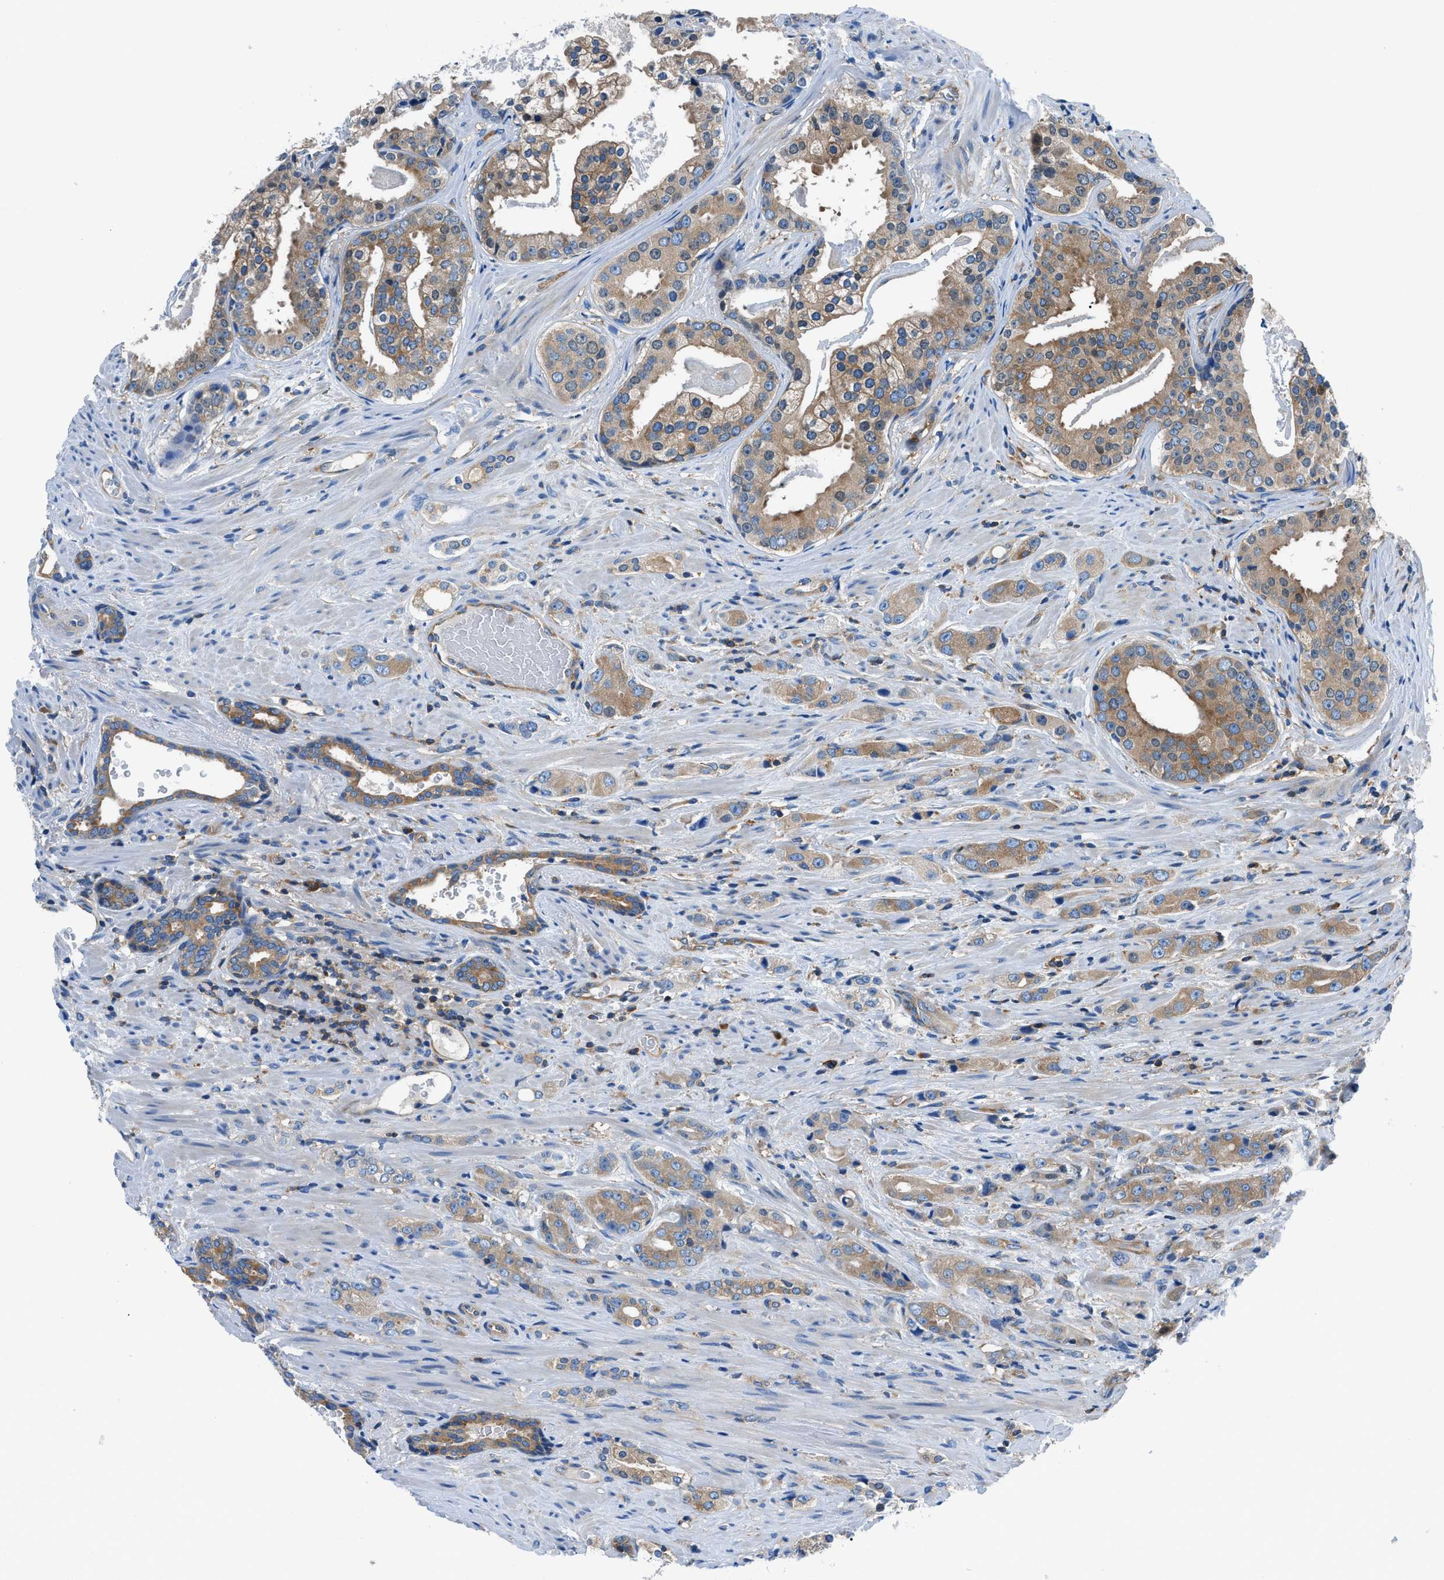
{"staining": {"intensity": "moderate", "quantity": ">75%", "location": "cytoplasmic/membranous"}, "tissue": "prostate cancer", "cell_type": "Tumor cells", "image_type": "cancer", "snomed": [{"axis": "morphology", "description": "Adenocarcinoma, High grade"}, {"axis": "topography", "description": "Prostate"}], "caption": "Prostate high-grade adenocarcinoma stained with a brown dye exhibits moderate cytoplasmic/membranous positive staining in approximately >75% of tumor cells.", "gene": "SARS1", "patient": {"sex": "male", "age": 71}}